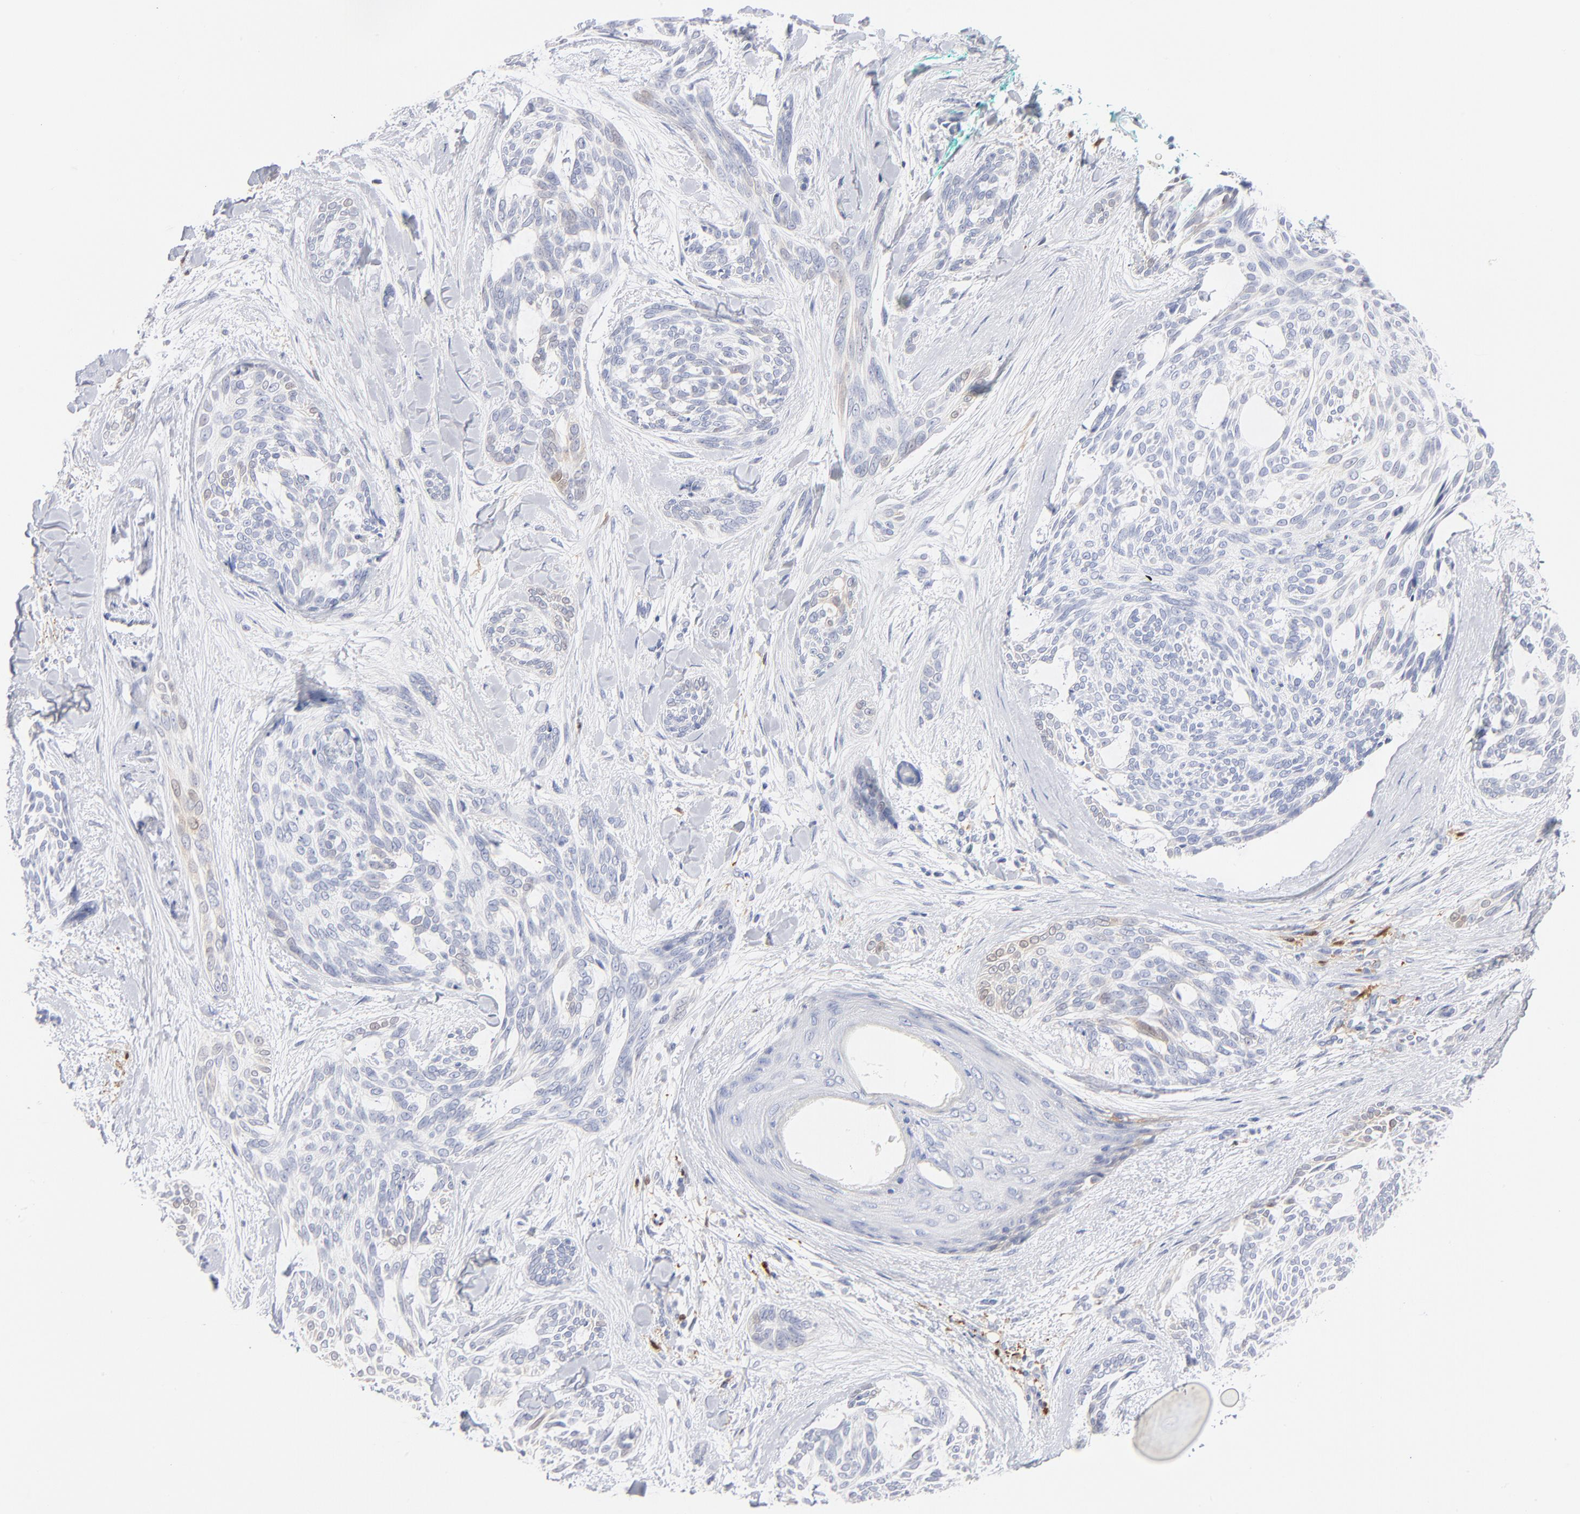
{"staining": {"intensity": "negative", "quantity": "none", "location": "none"}, "tissue": "skin cancer", "cell_type": "Tumor cells", "image_type": "cancer", "snomed": [{"axis": "morphology", "description": "Normal tissue, NOS"}, {"axis": "morphology", "description": "Basal cell carcinoma"}, {"axis": "topography", "description": "Skin"}], "caption": "The IHC histopathology image has no significant positivity in tumor cells of skin cancer tissue.", "gene": "IFIT2", "patient": {"sex": "female", "age": 71}}